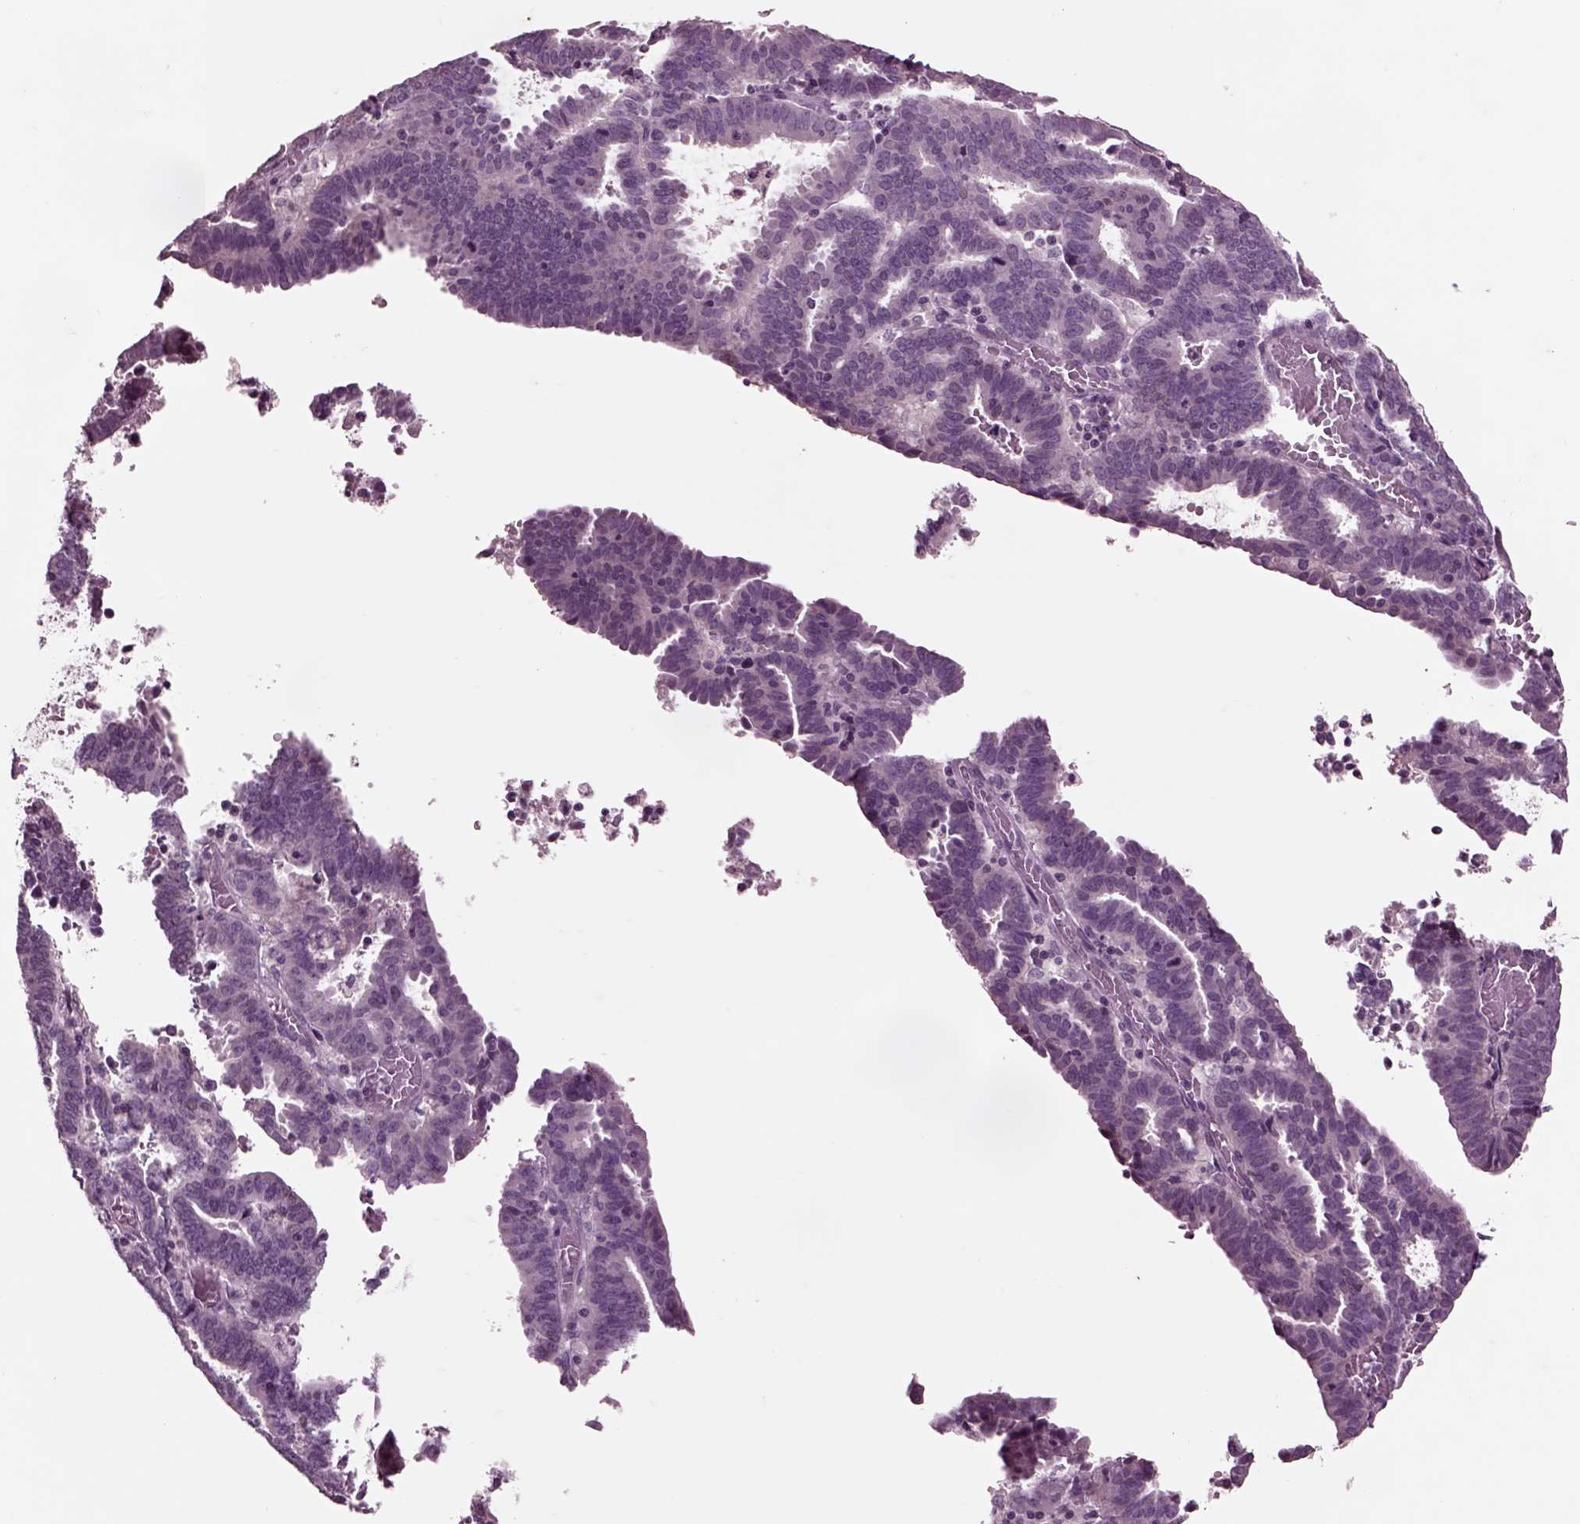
{"staining": {"intensity": "negative", "quantity": "none", "location": "none"}, "tissue": "endometrial cancer", "cell_type": "Tumor cells", "image_type": "cancer", "snomed": [{"axis": "morphology", "description": "Adenocarcinoma, NOS"}, {"axis": "topography", "description": "Uterus"}], "caption": "Human endometrial cancer stained for a protein using immunohistochemistry (IHC) shows no expression in tumor cells.", "gene": "CHGB", "patient": {"sex": "female", "age": 83}}